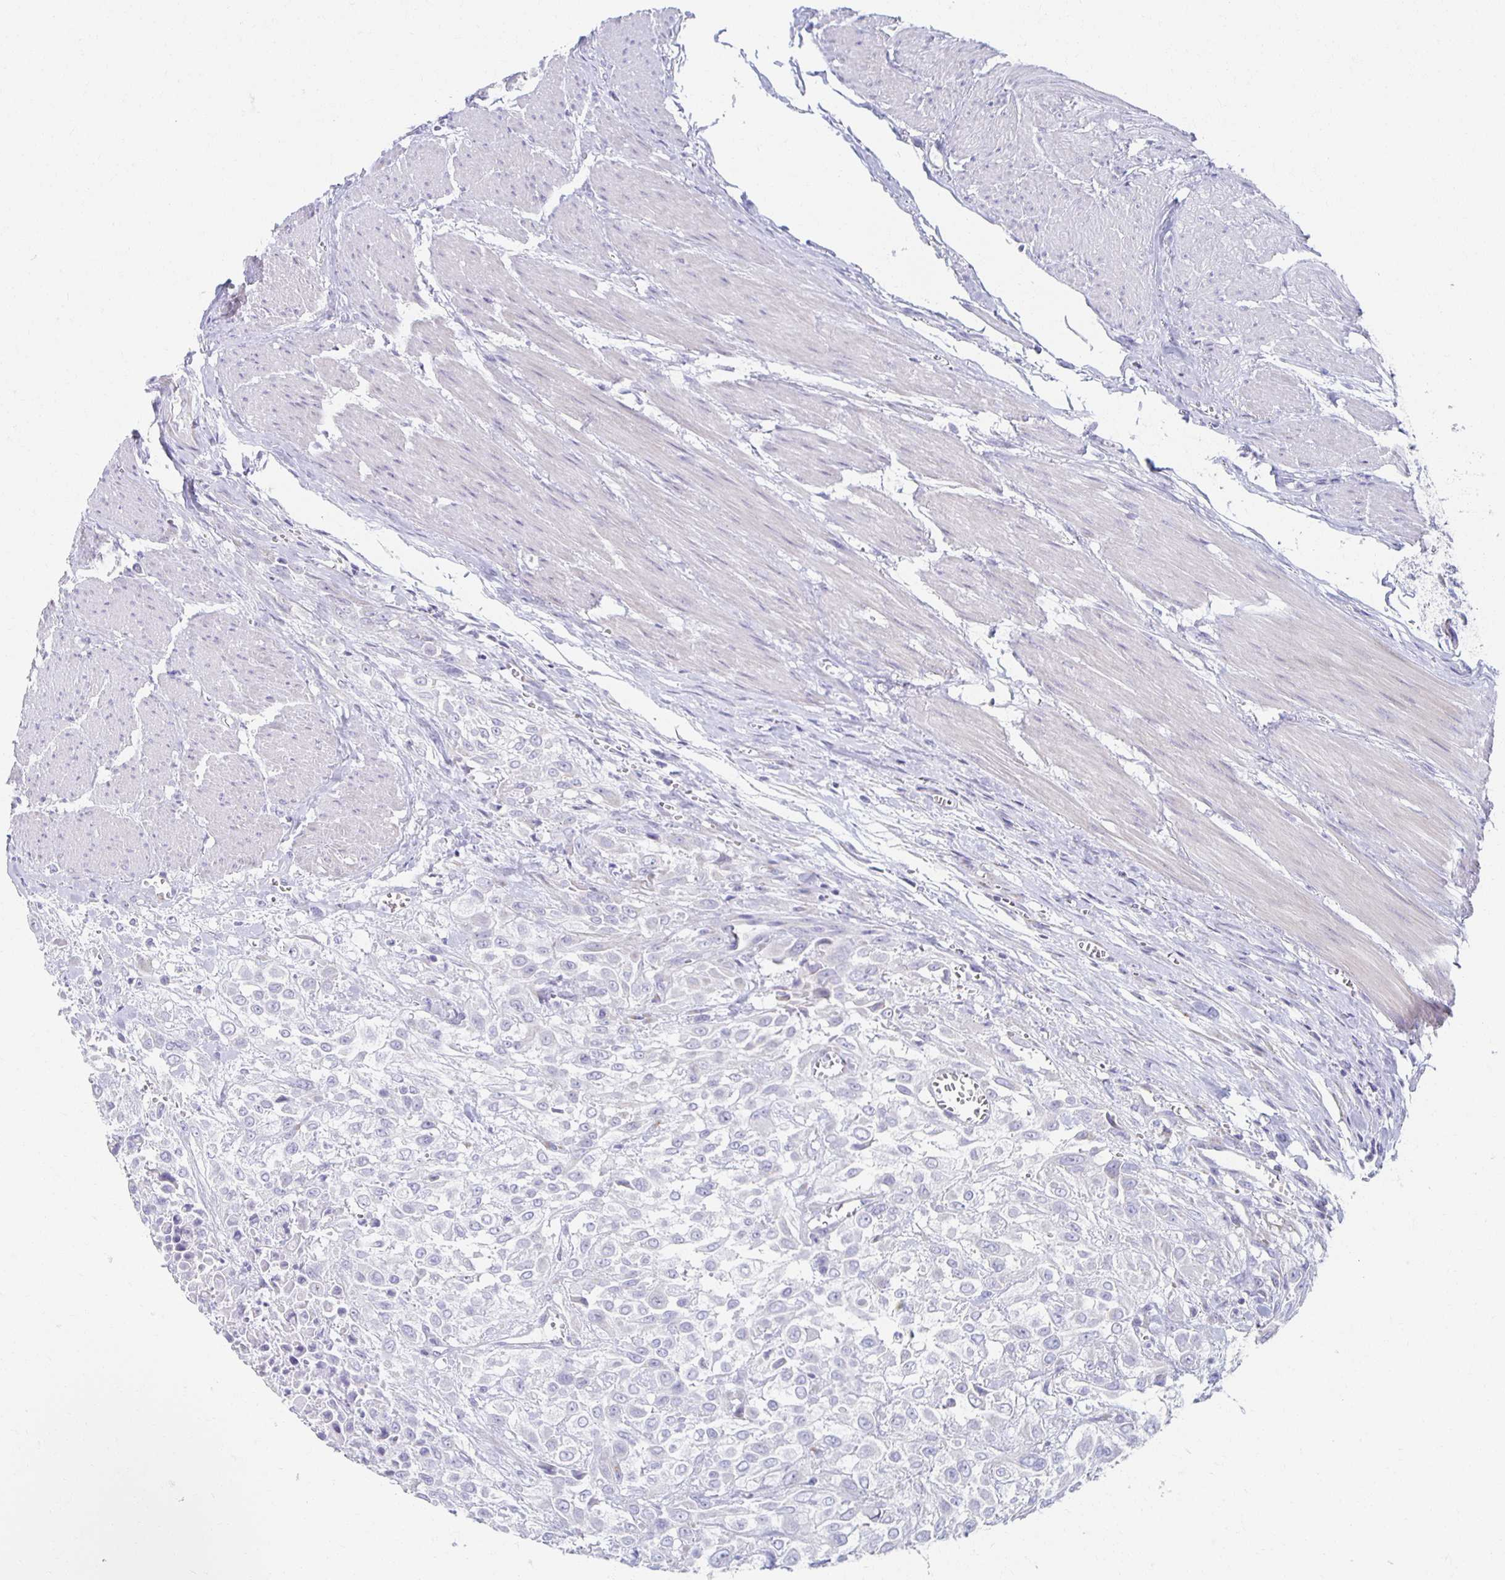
{"staining": {"intensity": "negative", "quantity": "none", "location": "none"}, "tissue": "urothelial cancer", "cell_type": "Tumor cells", "image_type": "cancer", "snomed": [{"axis": "morphology", "description": "Urothelial carcinoma, High grade"}, {"axis": "topography", "description": "Urinary bladder"}], "caption": "An immunohistochemistry image of high-grade urothelial carcinoma is shown. There is no staining in tumor cells of high-grade urothelial carcinoma. The staining is performed using DAB (3,3'-diaminobenzidine) brown chromogen with nuclei counter-stained in using hematoxylin.", "gene": "TEX44", "patient": {"sex": "male", "age": 57}}